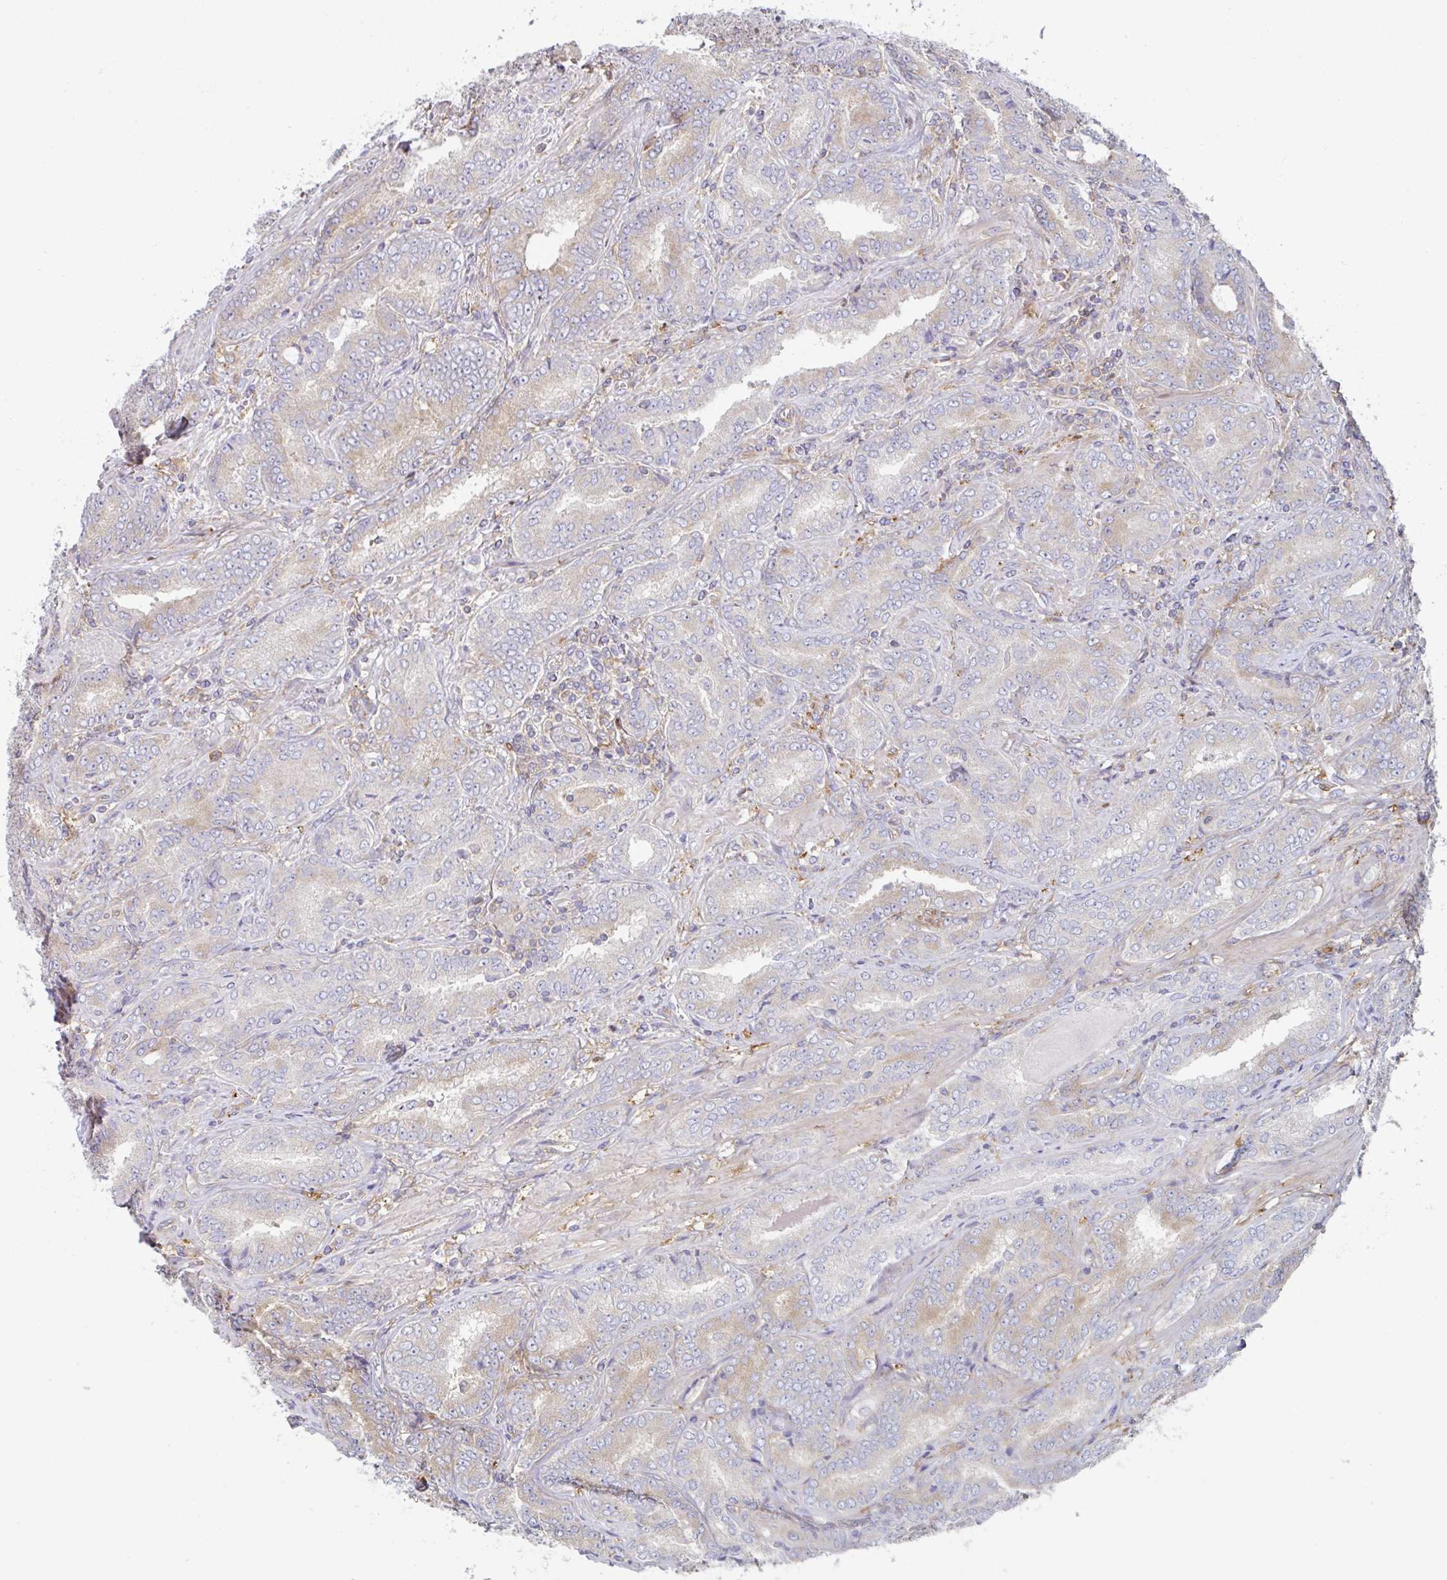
{"staining": {"intensity": "weak", "quantity": "25%-75%", "location": "cytoplasmic/membranous"}, "tissue": "prostate cancer", "cell_type": "Tumor cells", "image_type": "cancer", "snomed": [{"axis": "morphology", "description": "Adenocarcinoma, High grade"}, {"axis": "topography", "description": "Prostate"}], "caption": "A micrograph showing weak cytoplasmic/membranous staining in approximately 25%-75% of tumor cells in prostate cancer, as visualized by brown immunohistochemical staining.", "gene": "AMPD2", "patient": {"sex": "male", "age": 72}}